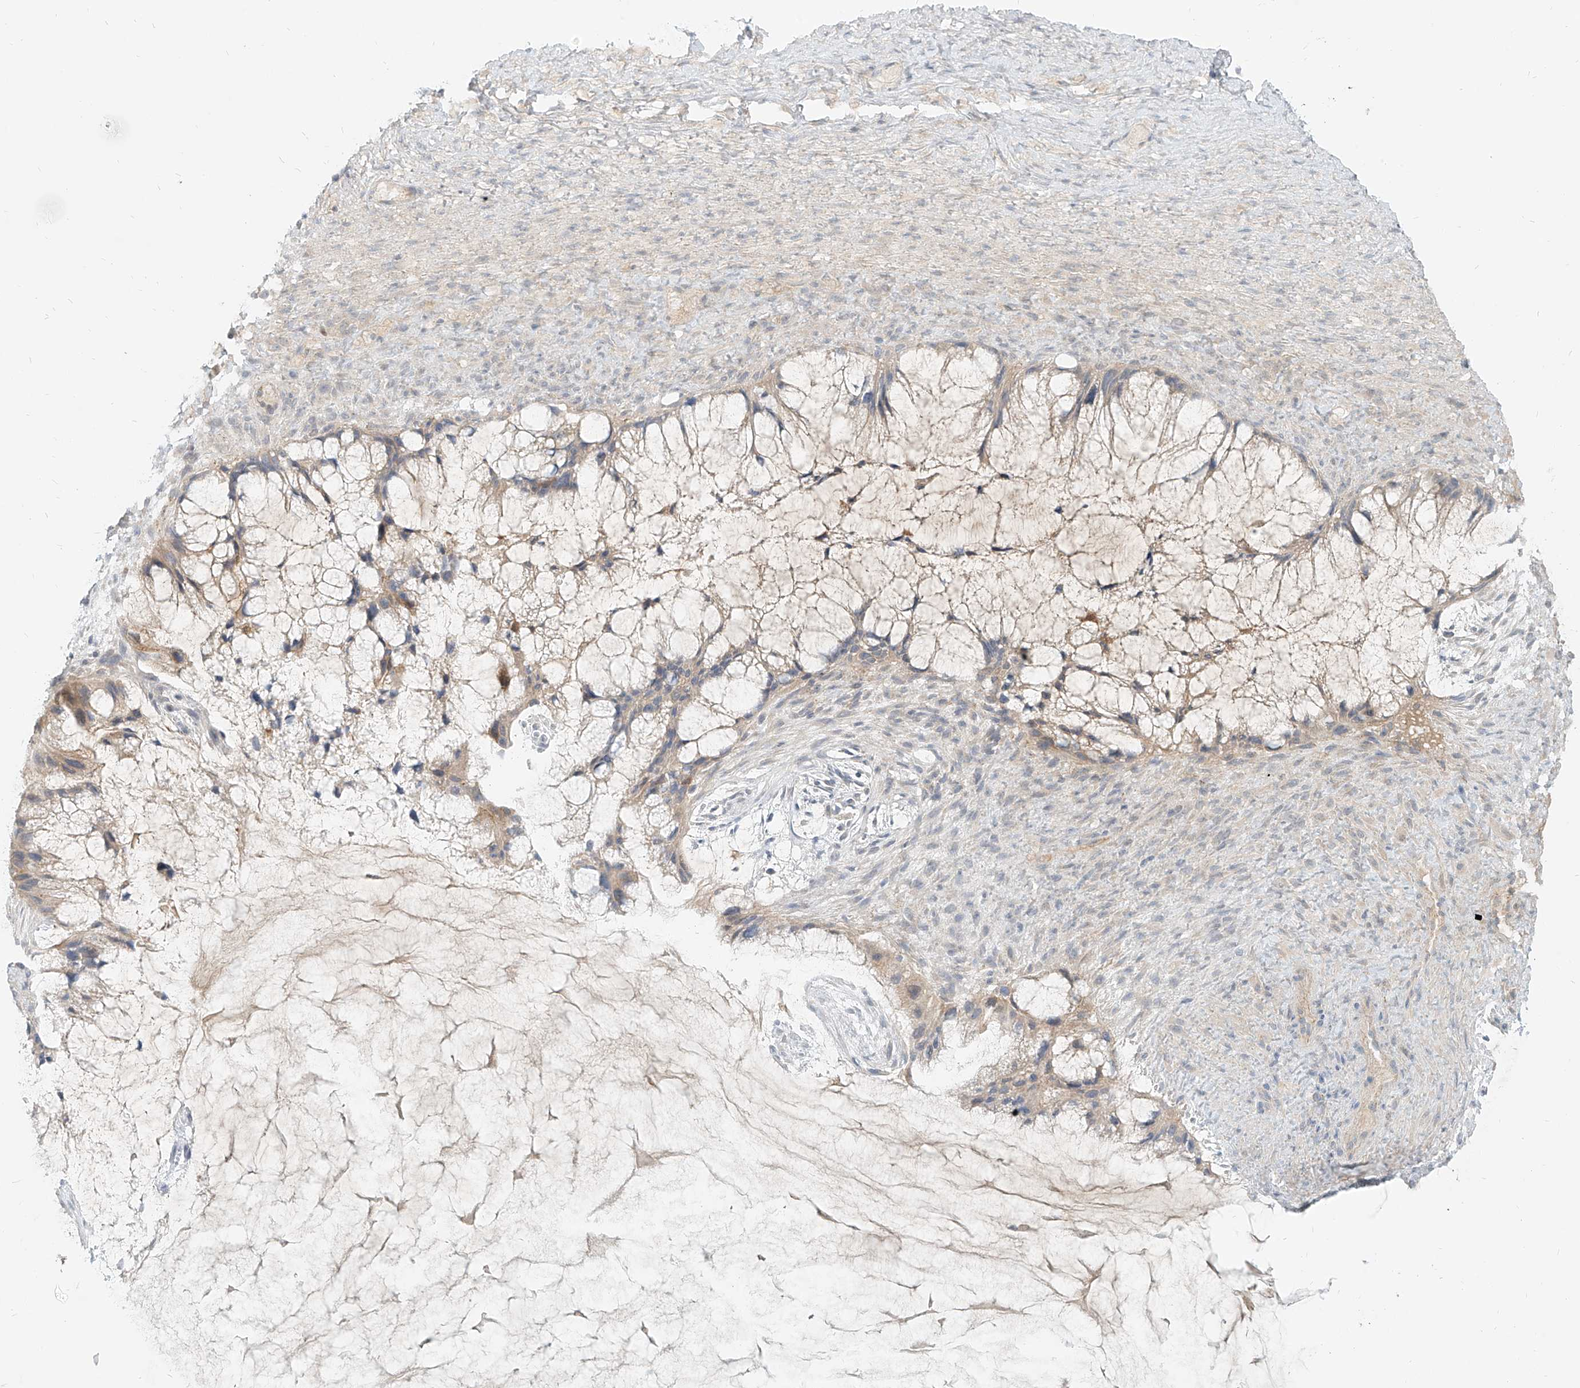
{"staining": {"intensity": "weak", "quantity": "<25%", "location": "cytoplasmic/membranous"}, "tissue": "ovarian cancer", "cell_type": "Tumor cells", "image_type": "cancer", "snomed": [{"axis": "morphology", "description": "Cystadenocarcinoma, mucinous, NOS"}, {"axis": "topography", "description": "Ovary"}], "caption": "Immunohistochemistry (IHC) micrograph of ovarian mucinous cystadenocarcinoma stained for a protein (brown), which reveals no positivity in tumor cells.", "gene": "PGD", "patient": {"sex": "female", "age": 37}}